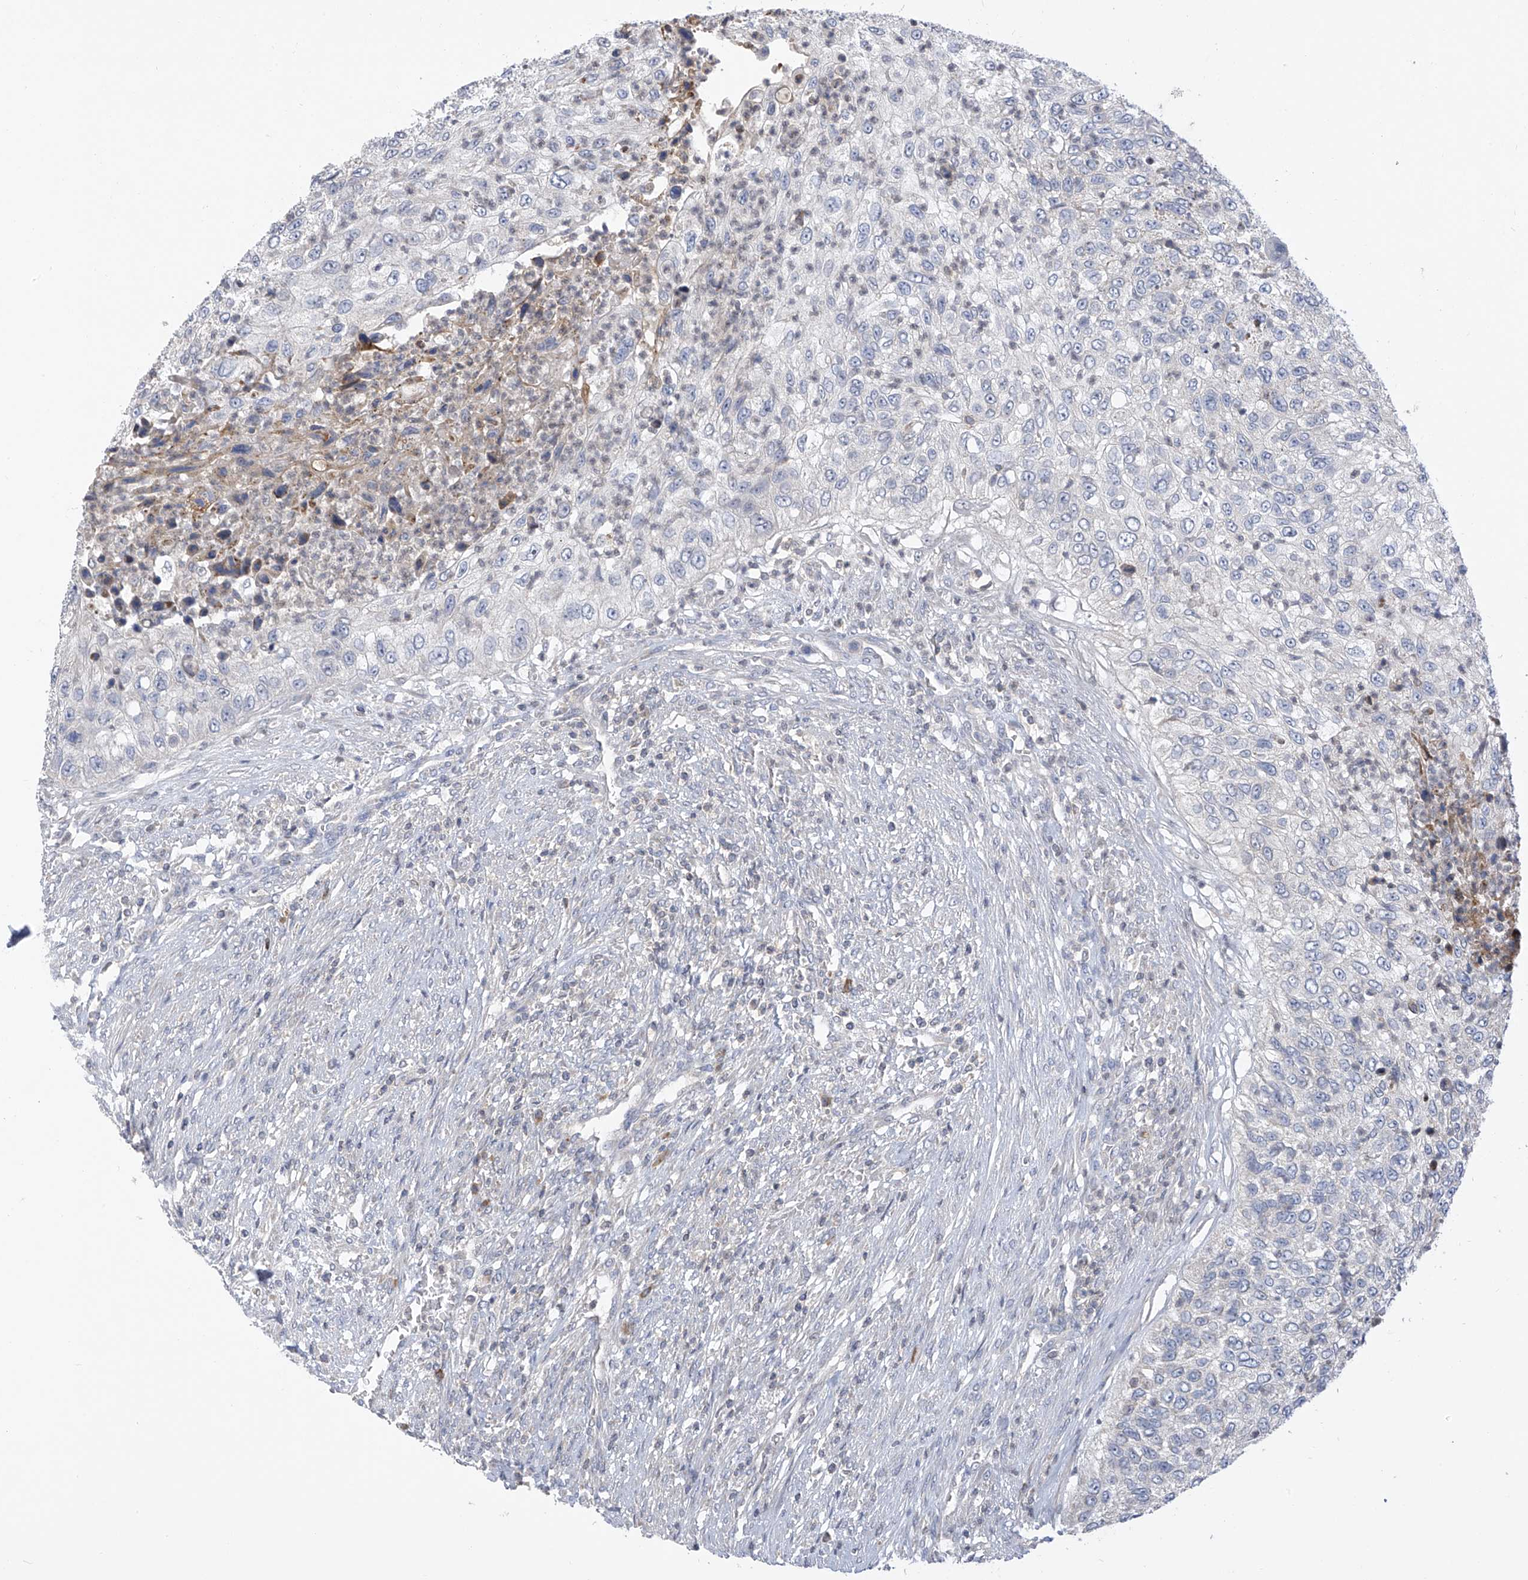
{"staining": {"intensity": "negative", "quantity": "none", "location": "none"}, "tissue": "urothelial cancer", "cell_type": "Tumor cells", "image_type": "cancer", "snomed": [{"axis": "morphology", "description": "Urothelial carcinoma, High grade"}, {"axis": "topography", "description": "Urinary bladder"}], "caption": "Immunohistochemical staining of human high-grade urothelial carcinoma exhibits no significant expression in tumor cells.", "gene": "SLCO4A1", "patient": {"sex": "female", "age": 60}}